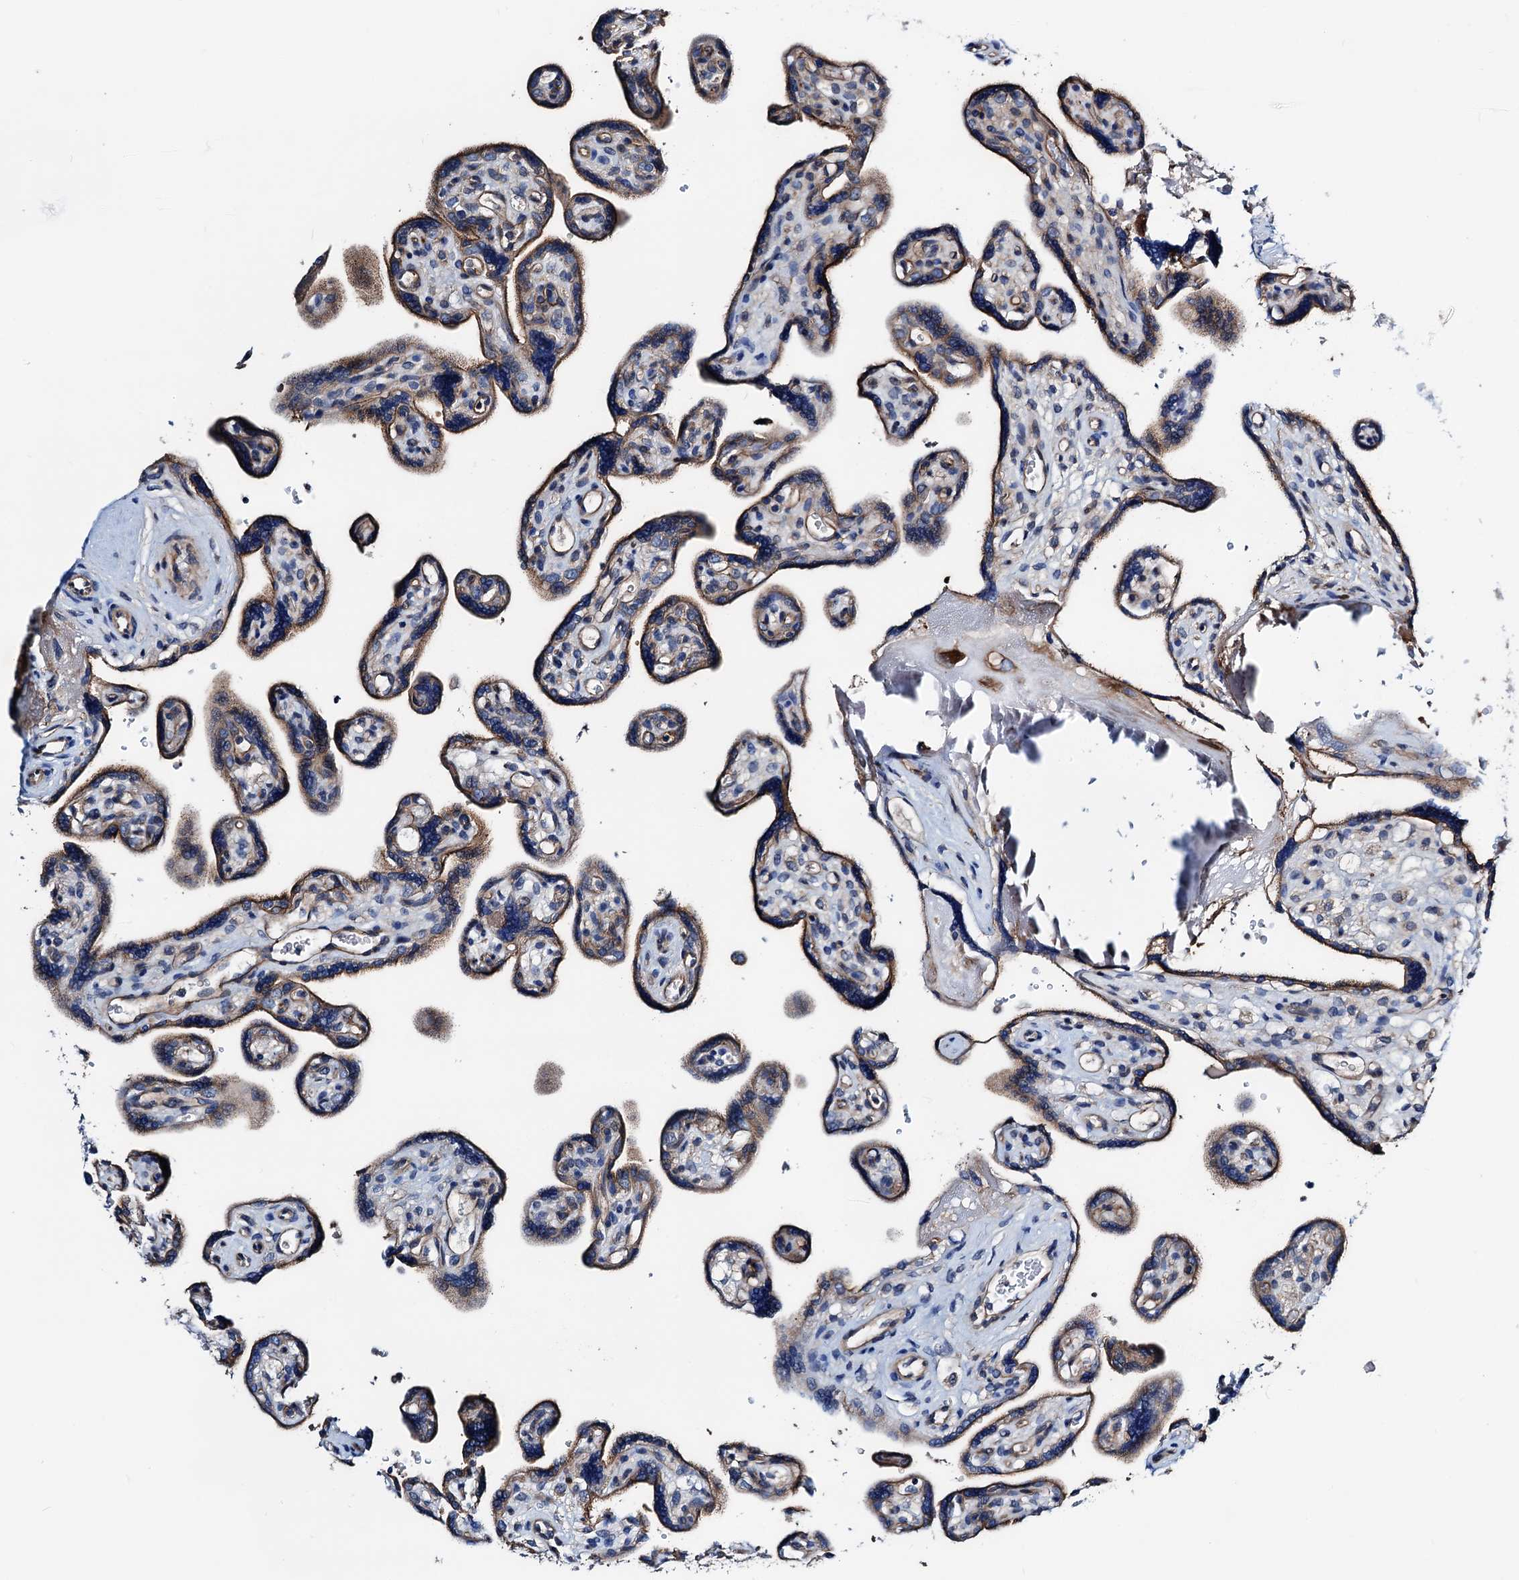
{"staining": {"intensity": "moderate", "quantity": ">75%", "location": "cytoplasmic/membranous"}, "tissue": "placenta", "cell_type": "Trophoblastic cells", "image_type": "normal", "snomed": [{"axis": "morphology", "description": "Normal tissue, NOS"}, {"axis": "topography", "description": "Placenta"}], "caption": "Immunohistochemical staining of normal human placenta exhibits medium levels of moderate cytoplasmic/membranous staining in approximately >75% of trophoblastic cells.", "gene": "GCOM1", "patient": {"sex": "female", "age": 39}}